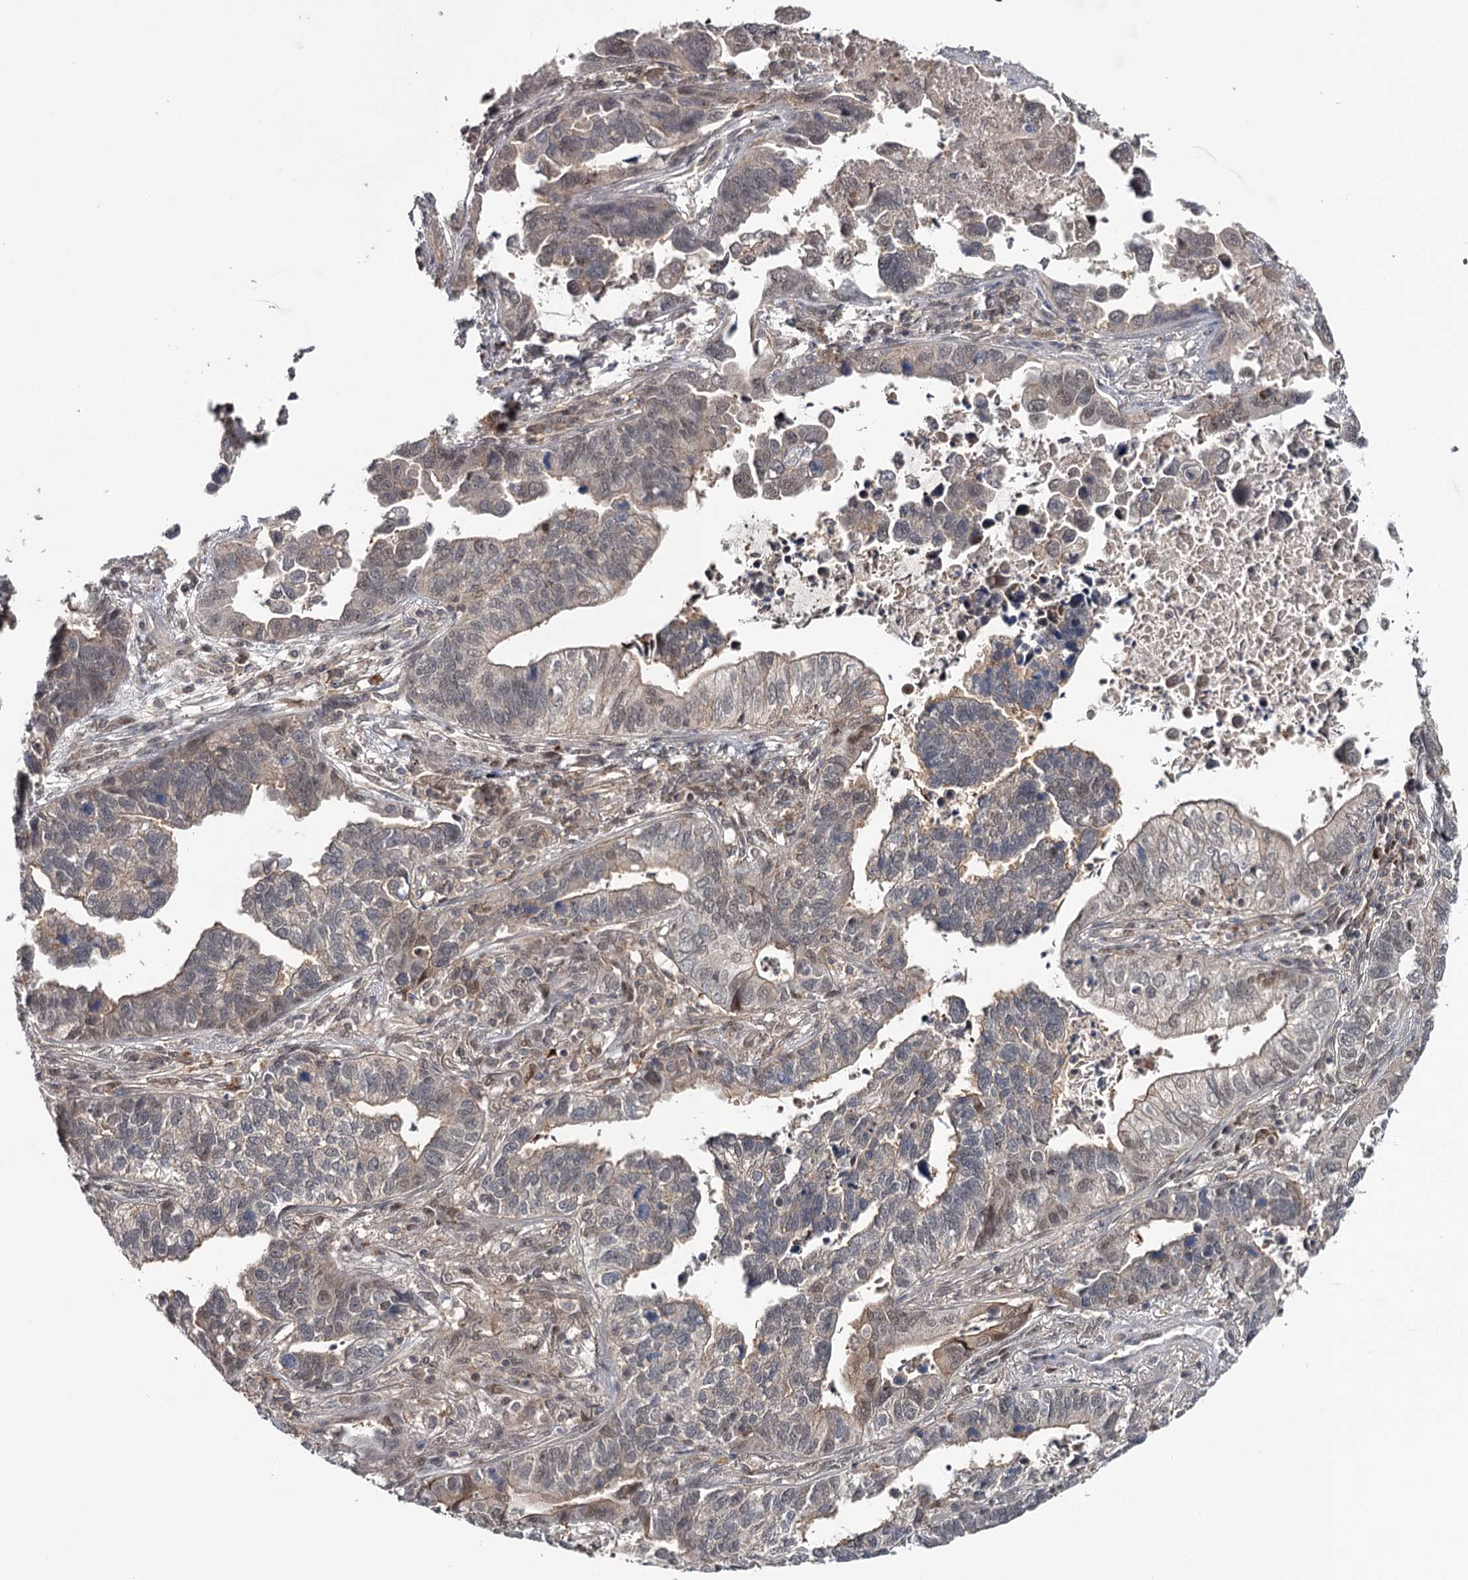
{"staining": {"intensity": "weak", "quantity": "<25%", "location": "cytoplasmic/membranous"}, "tissue": "lung cancer", "cell_type": "Tumor cells", "image_type": "cancer", "snomed": [{"axis": "morphology", "description": "Adenocarcinoma, NOS"}, {"axis": "topography", "description": "Lung"}], "caption": "The photomicrograph exhibits no staining of tumor cells in lung adenocarcinoma. (DAB immunohistochemistry (IHC), high magnification).", "gene": "GTSF1", "patient": {"sex": "male", "age": 67}}